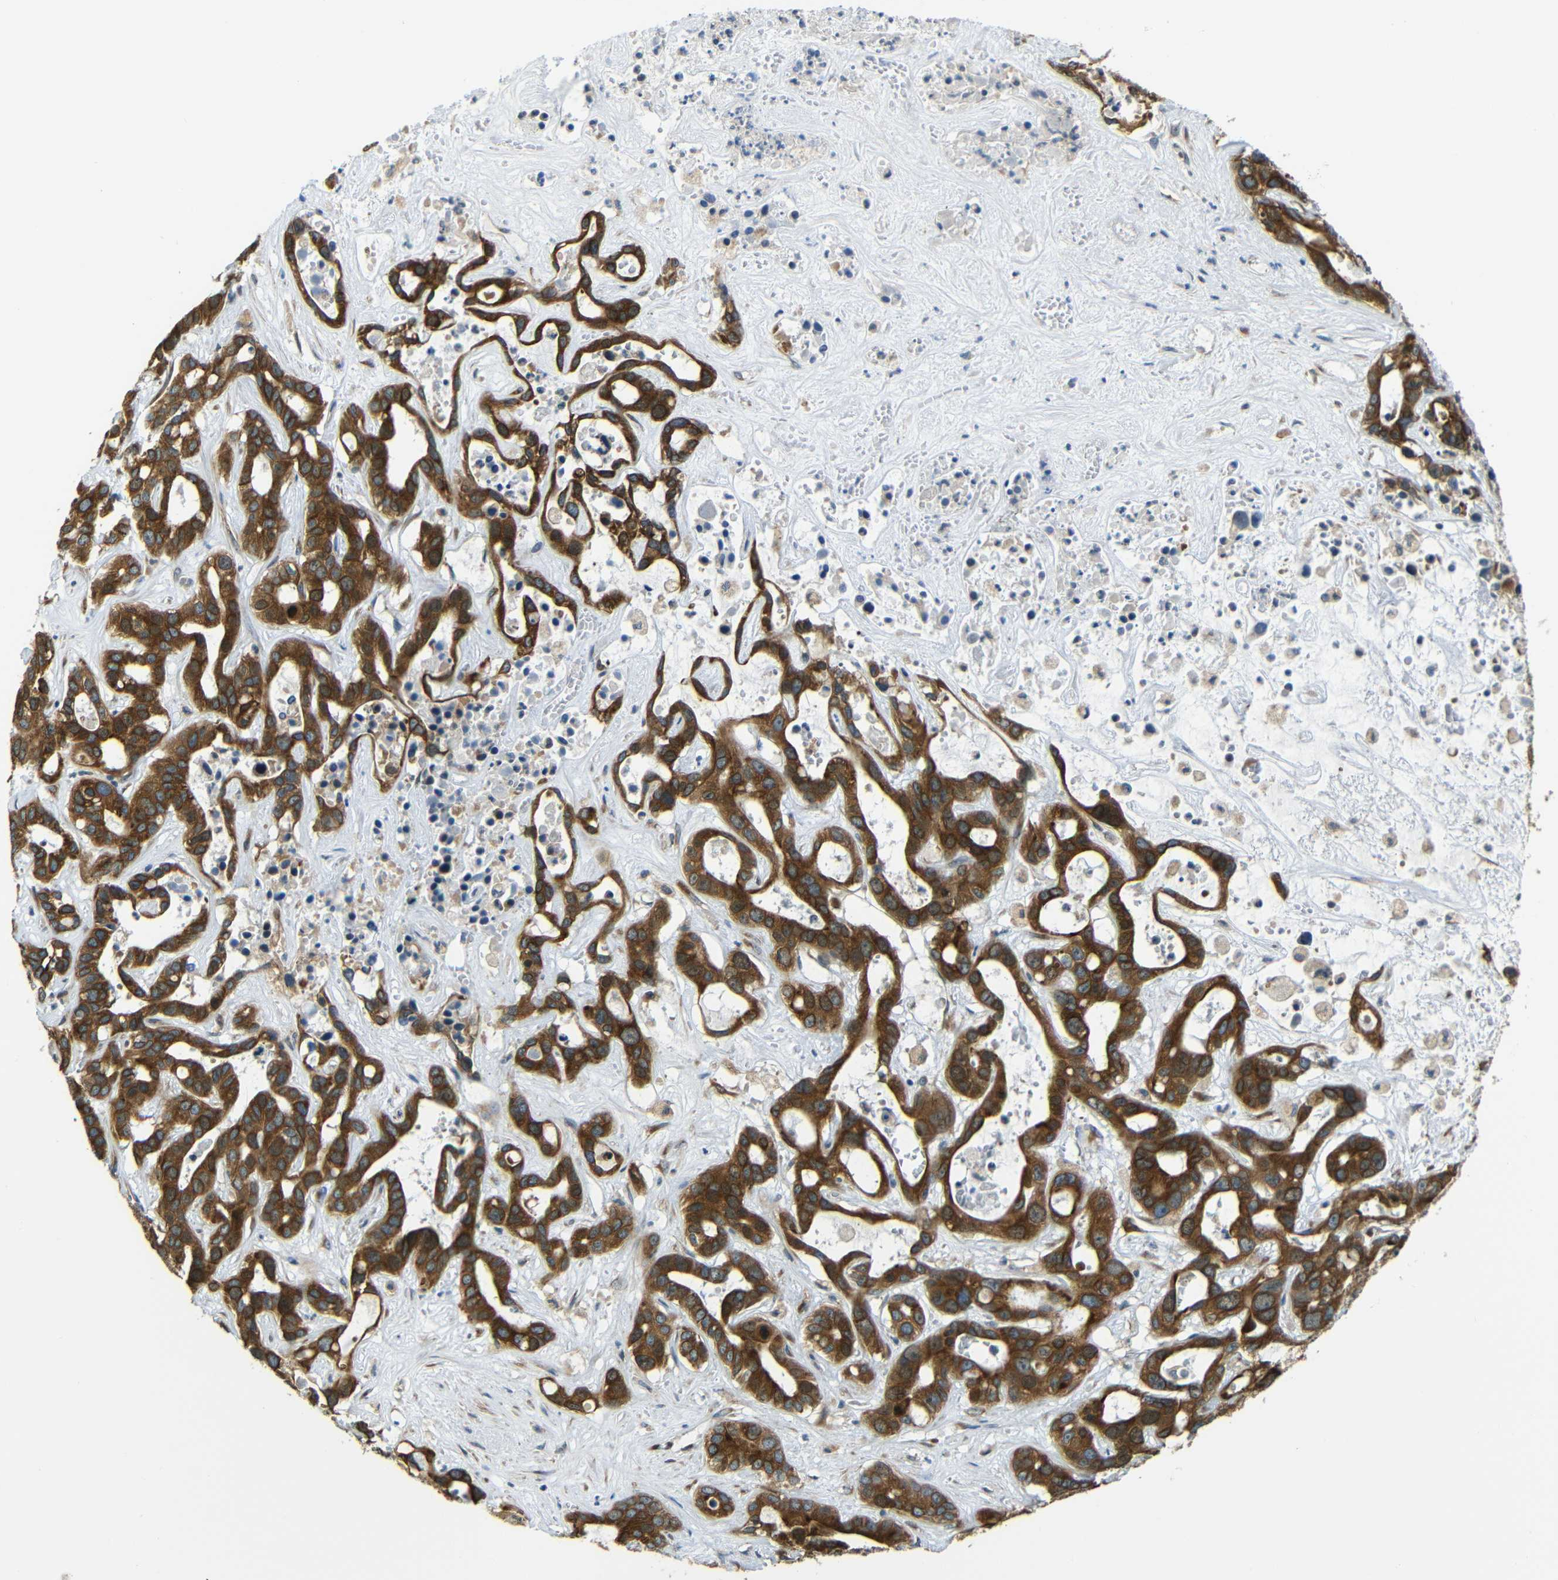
{"staining": {"intensity": "strong", "quantity": ">75%", "location": "cytoplasmic/membranous"}, "tissue": "liver cancer", "cell_type": "Tumor cells", "image_type": "cancer", "snomed": [{"axis": "morphology", "description": "Cholangiocarcinoma"}, {"axis": "topography", "description": "Liver"}], "caption": "An IHC photomicrograph of tumor tissue is shown. Protein staining in brown highlights strong cytoplasmic/membranous positivity in liver cancer within tumor cells. Immunohistochemistry (ihc) stains the protein of interest in brown and the nuclei are stained blue.", "gene": "VAPB", "patient": {"sex": "female", "age": 65}}